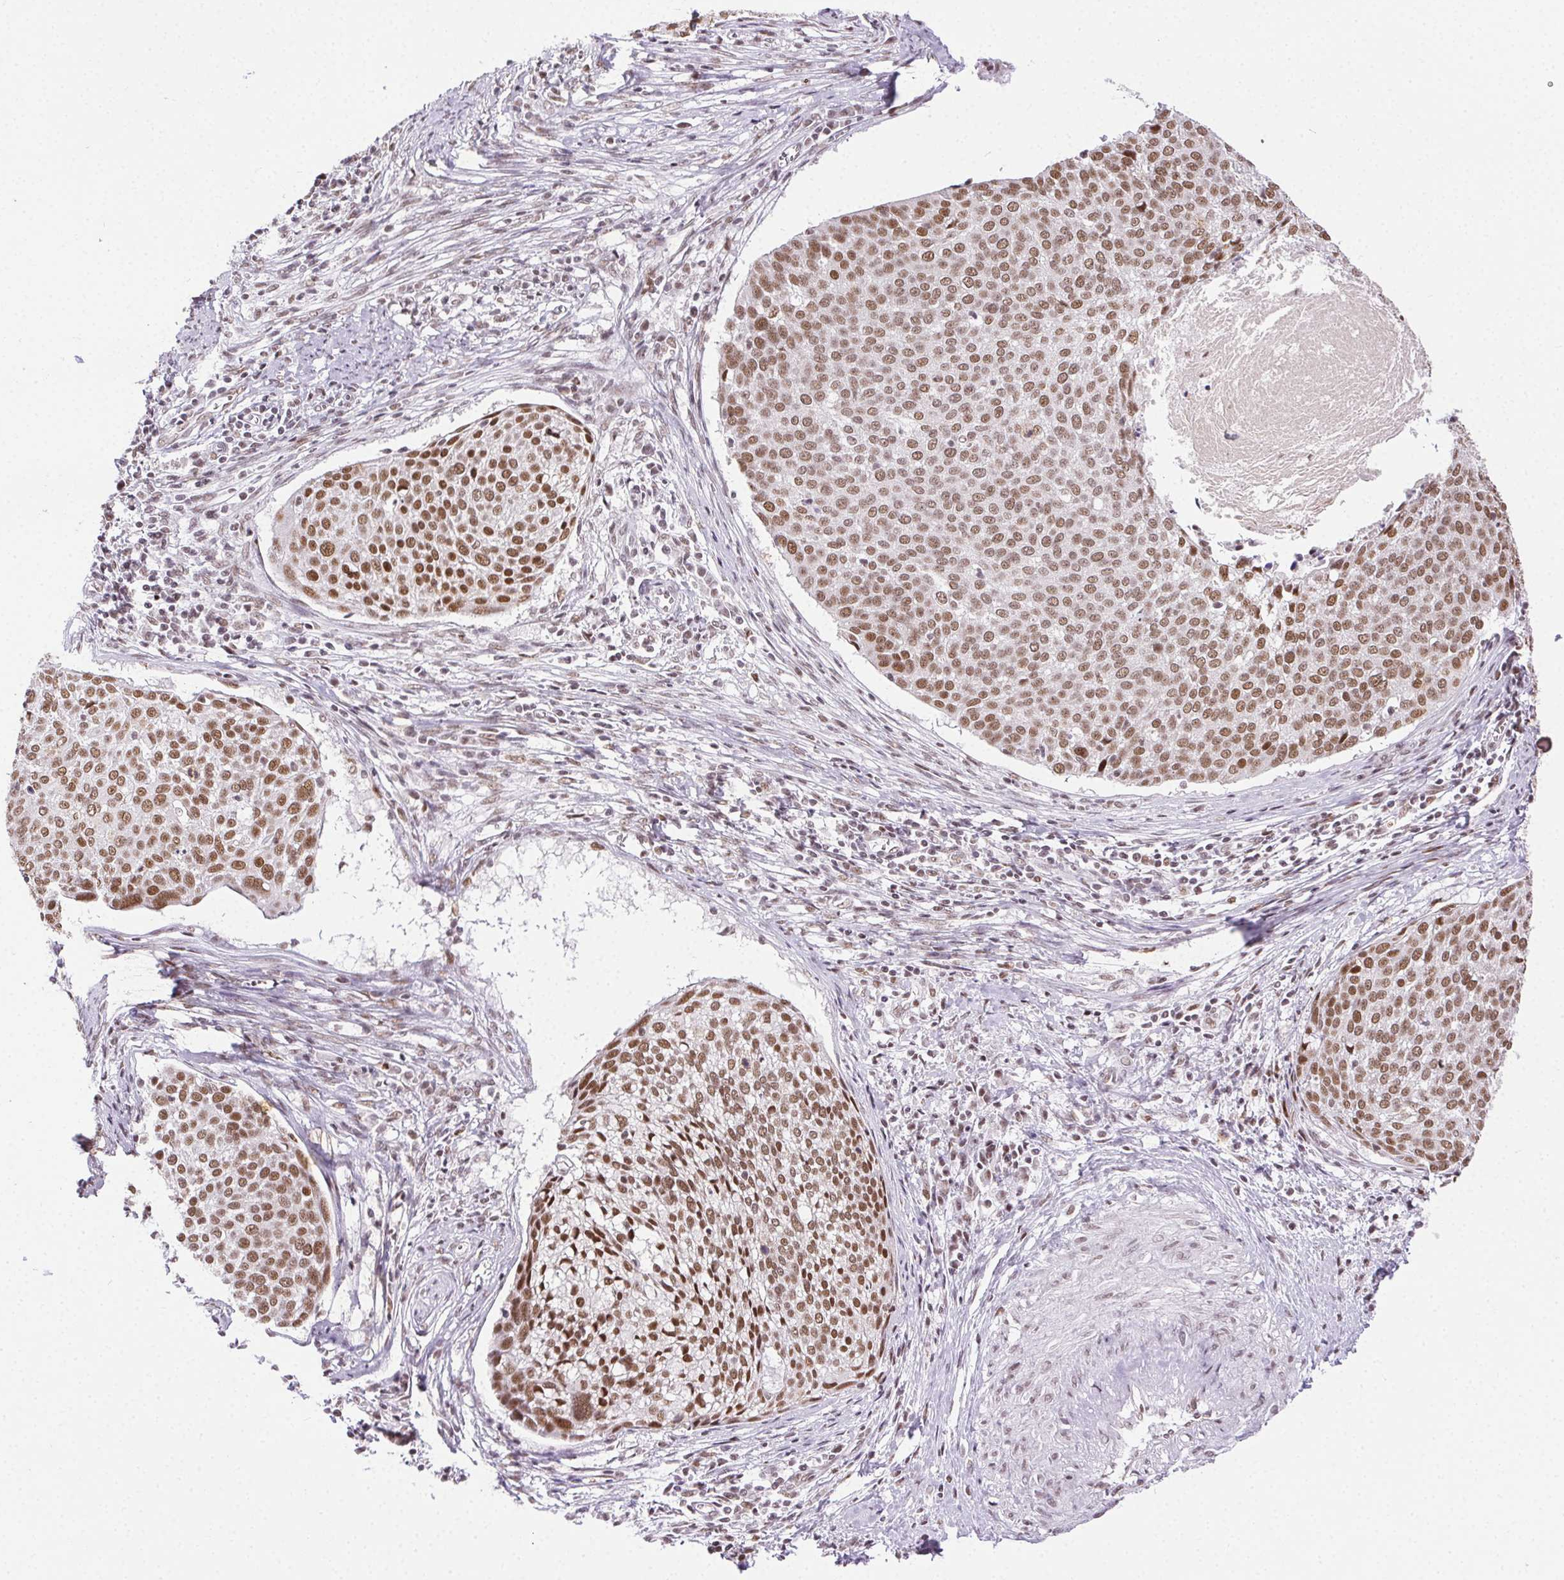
{"staining": {"intensity": "moderate", "quantity": ">75%", "location": "nuclear"}, "tissue": "cervical cancer", "cell_type": "Tumor cells", "image_type": "cancer", "snomed": [{"axis": "morphology", "description": "Squamous cell carcinoma, NOS"}, {"axis": "topography", "description": "Cervix"}], "caption": "Immunohistochemistry of human cervical cancer displays medium levels of moderate nuclear expression in about >75% of tumor cells. Immunohistochemistry (ihc) stains the protein in brown and the nuclei are stained blue.", "gene": "TRA2B", "patient": {"sex": "female", "age": 39}}